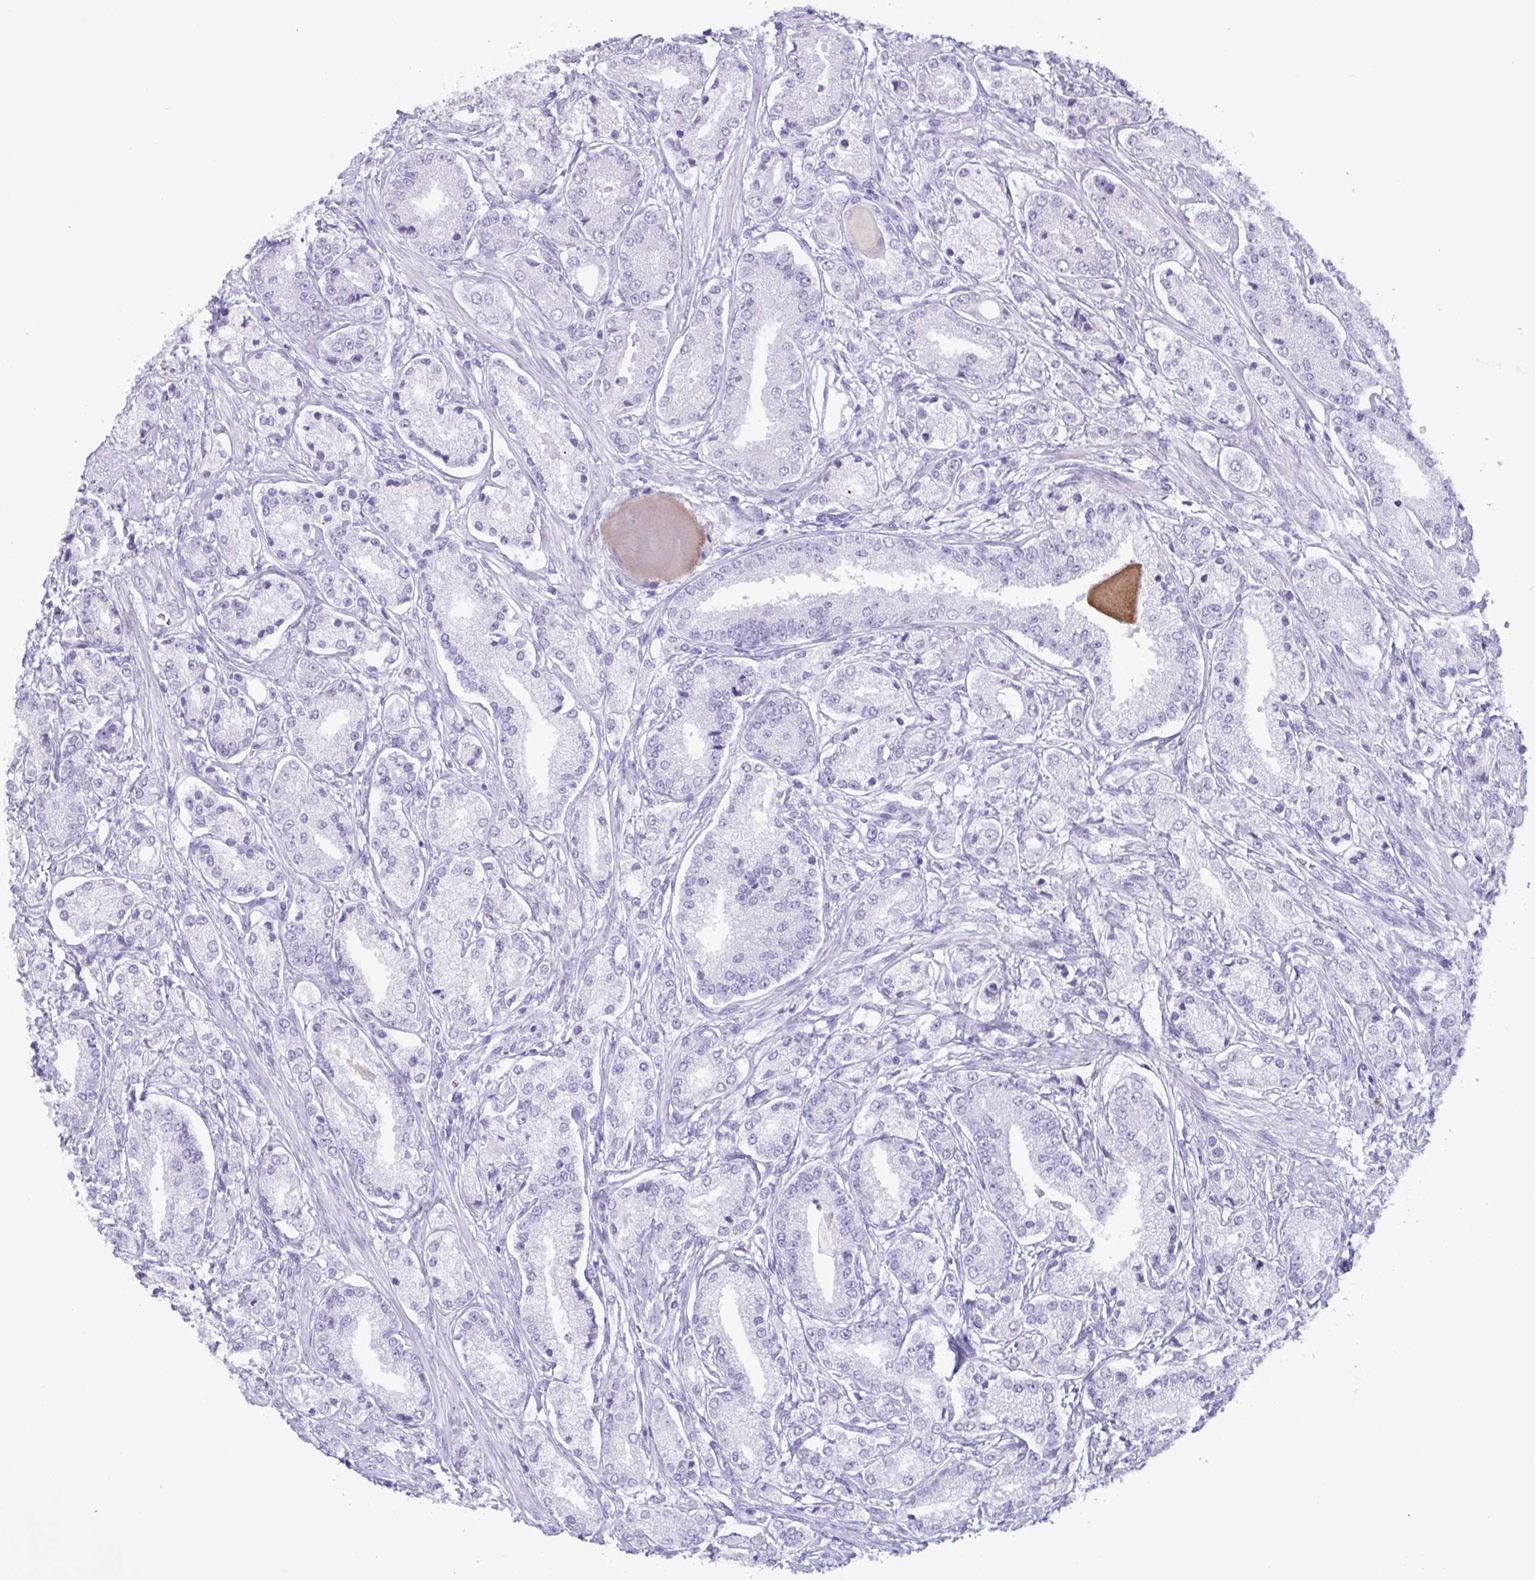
{"staining": {"intensity": "negative", "quantity": "none", "location": "none"}, "tissue": "prostate cancer", "cell_type": "Tumor cells", "image_type": "cancer", "snomed": [{"axis": "morphology", "description": "Adenocarcinoma, High grade"}, {"axis": "topography", "description": "Prostate and seminal vesicle, NOS"}], "caption": "DAB (3,3'-diaminobenzidine) immunohistochemical staining of prostate cancer (high-grade adenocarcinoma) shows no significant staining in tumor cells.", "gene": "LTF", "patient": {"sex": "male", "age": 61}}